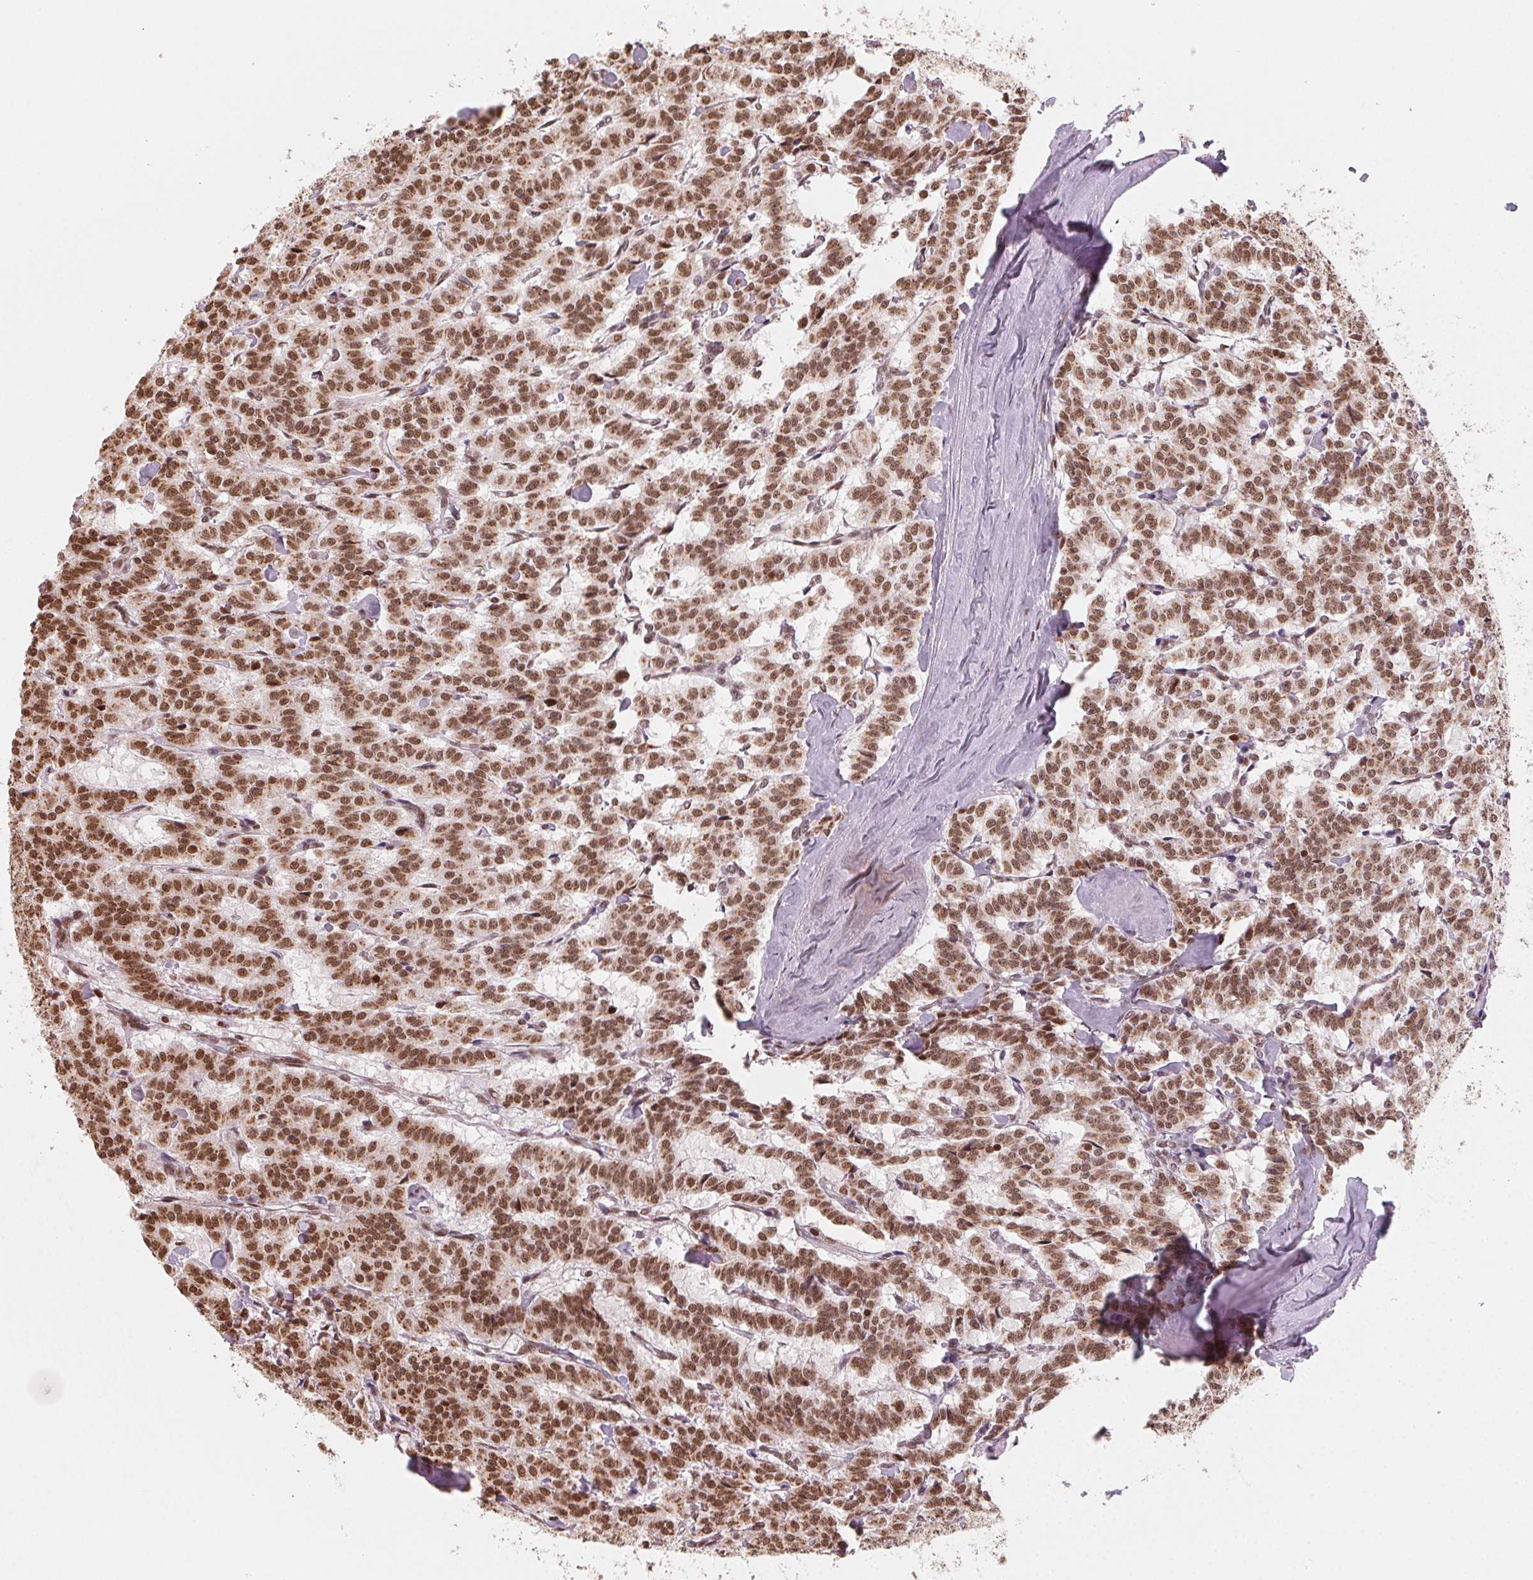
{"staining": {"intensity": "moderate", "quantity": ">75%", "location": "nuclear"}, "tissue": "carcinoid", "cell_type": "Tumor cells", "image_type": "cancer", "snomed": [{"axis": "morphology", "description": "Carcinoid, malignant, NOS"}, {"axis": "topography", "description": "Lung"}], "caption": "Carcinoid stained for a protein (brown) reveals moderate nuclear positive staining in approximately >75% of tumor cells.", "gene": "TOPORS", "patient": {"sex": "female", "age": 46}}